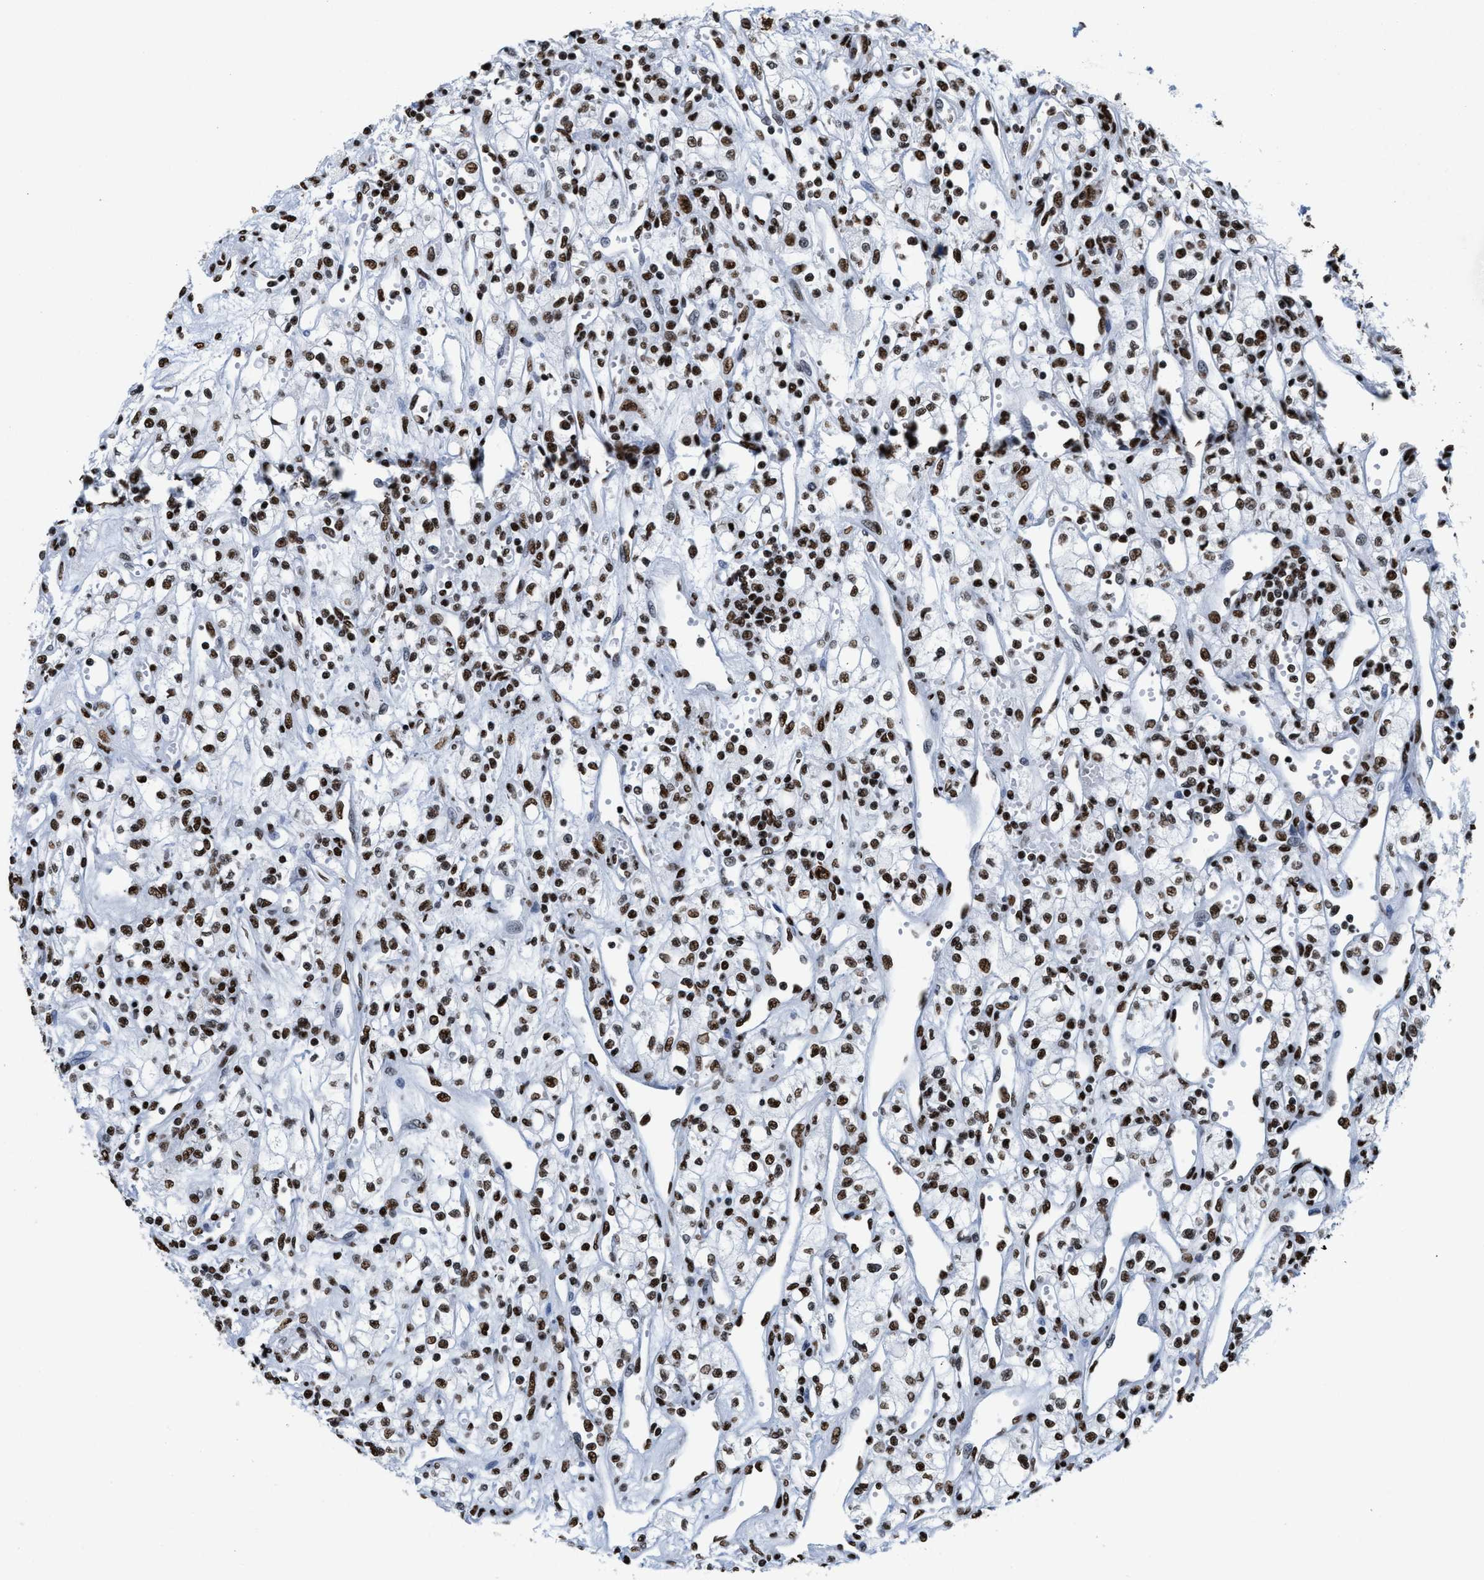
{"staining": {"intensity": "strong", "quantity": ">75%", "location": "nuclear"}, "tissue": "renal cancer", "cell_type": "Tumor cells", "image_type": "cancer", "snomed": [{"axis": "morphology", "description": "Adenocarcinoma, NOS"}, {"axis": "topography", "description": "Kidney"}], "caption": "Immunohistochemistry (IHC) staining of renal cancer (adenocarcinoma), which demonstrates high levels of strong nuclear positivity in approximately >75% of tumor cells indicating strong nuclear protein positivity. The staining was performed using DAB (3,3'-diaminobenzidine) (brown) for protein detection and nuclei were counterstained in hematoxylin (blue).", "gene": "SMARCC2", "patient": {"sex": "male", "age": 59}}